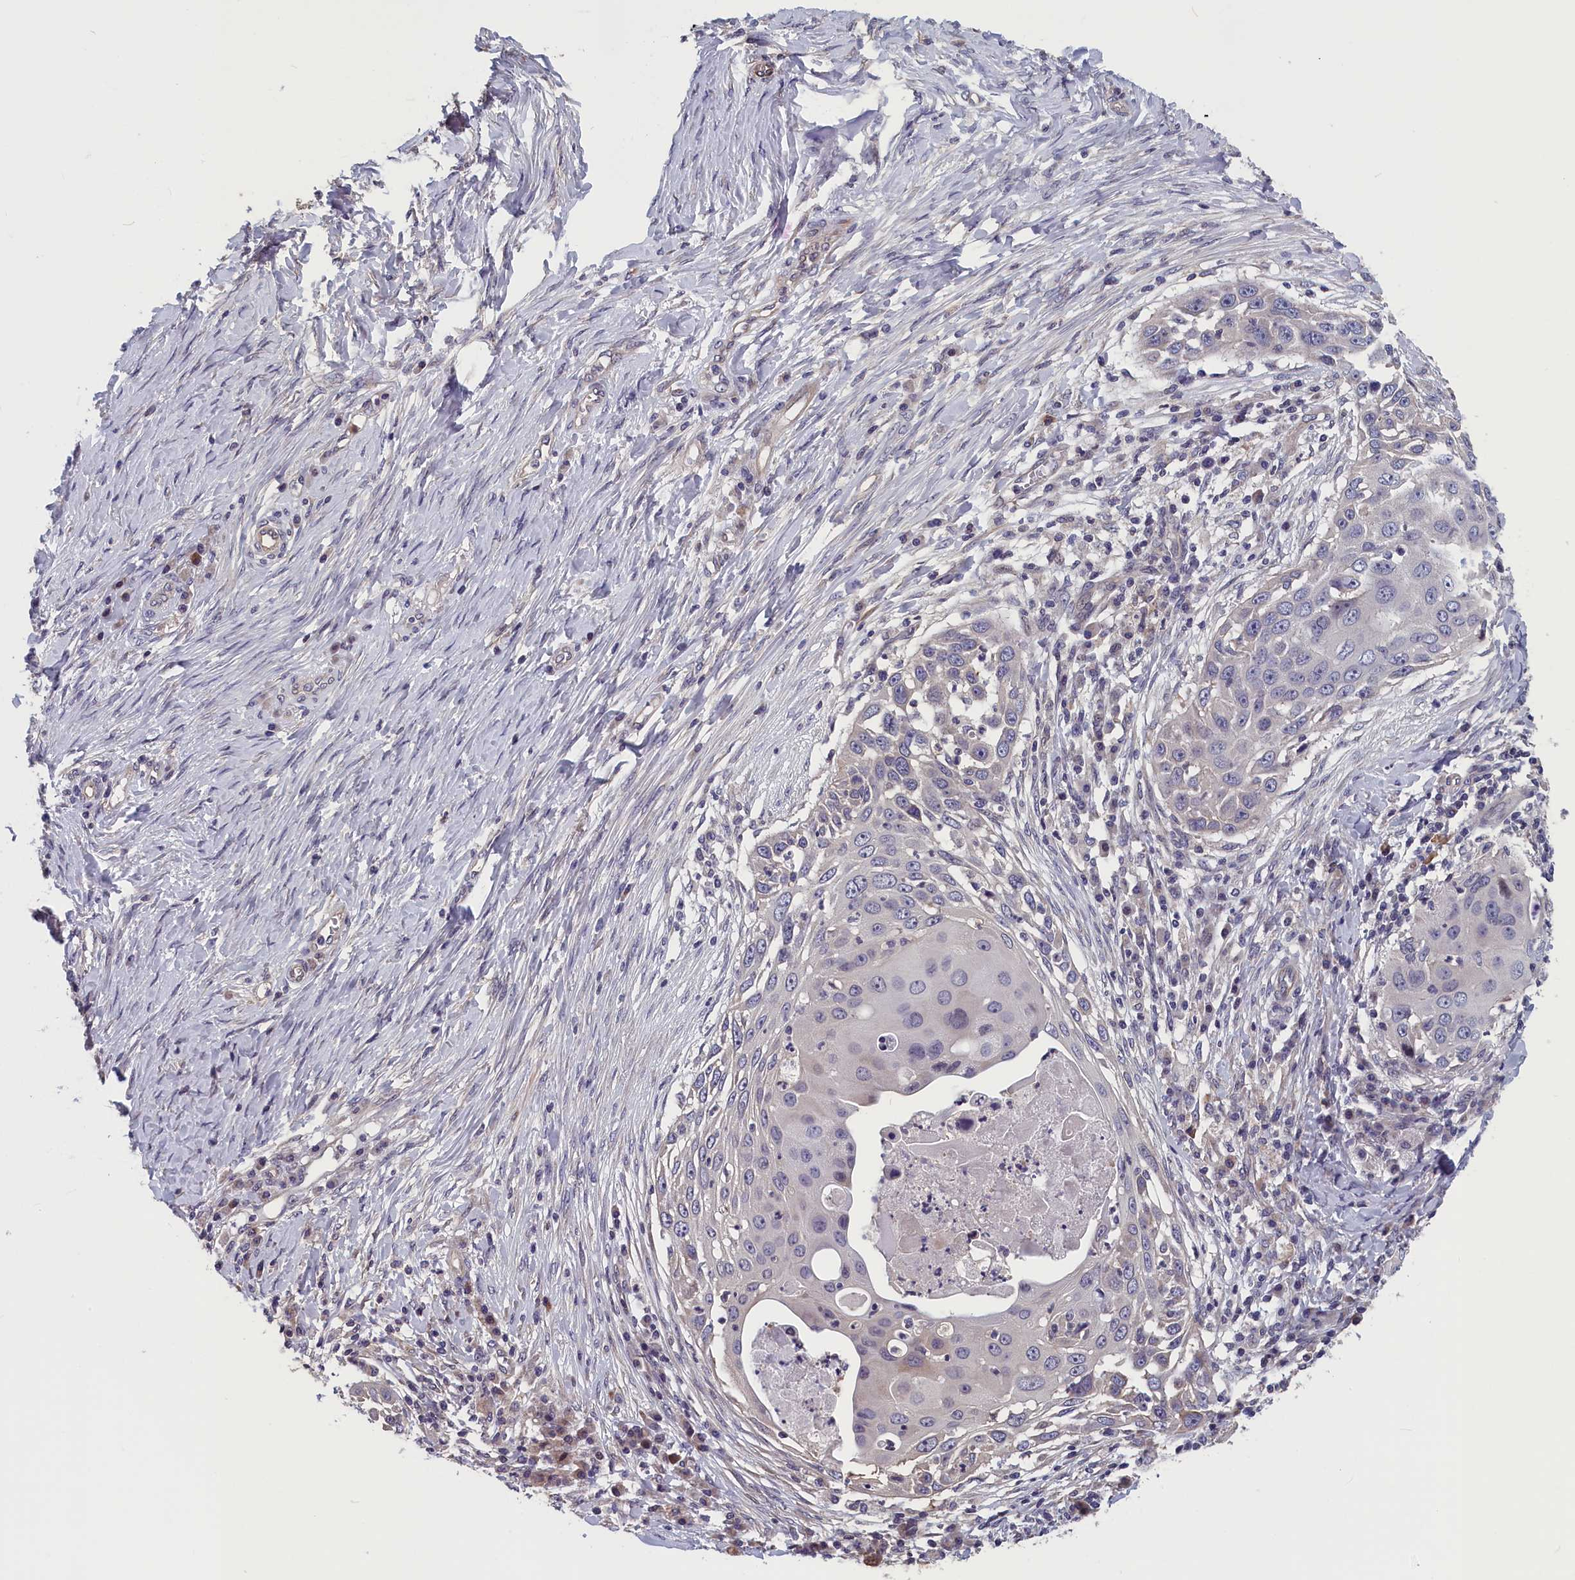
{"staining": {"intensity": "negative", "quantity": "none", "location": "none"}, "tissue": "skin cancer", "cell_type": "Tumor cells", "image_type": "cancer", "snomed": [{"axis": "morphology", "description": "Squamous cell carcinoma, NOS"}, {"axis": "topography", "description": "Skin"}], "caption": "This is a histopathology image of immunohistochemistry (IHC) staining of skin cancer, which shows no positivity in tumor cells.", "gene": "TMEM116", "patient": {"sex": "female", "age": 44}}